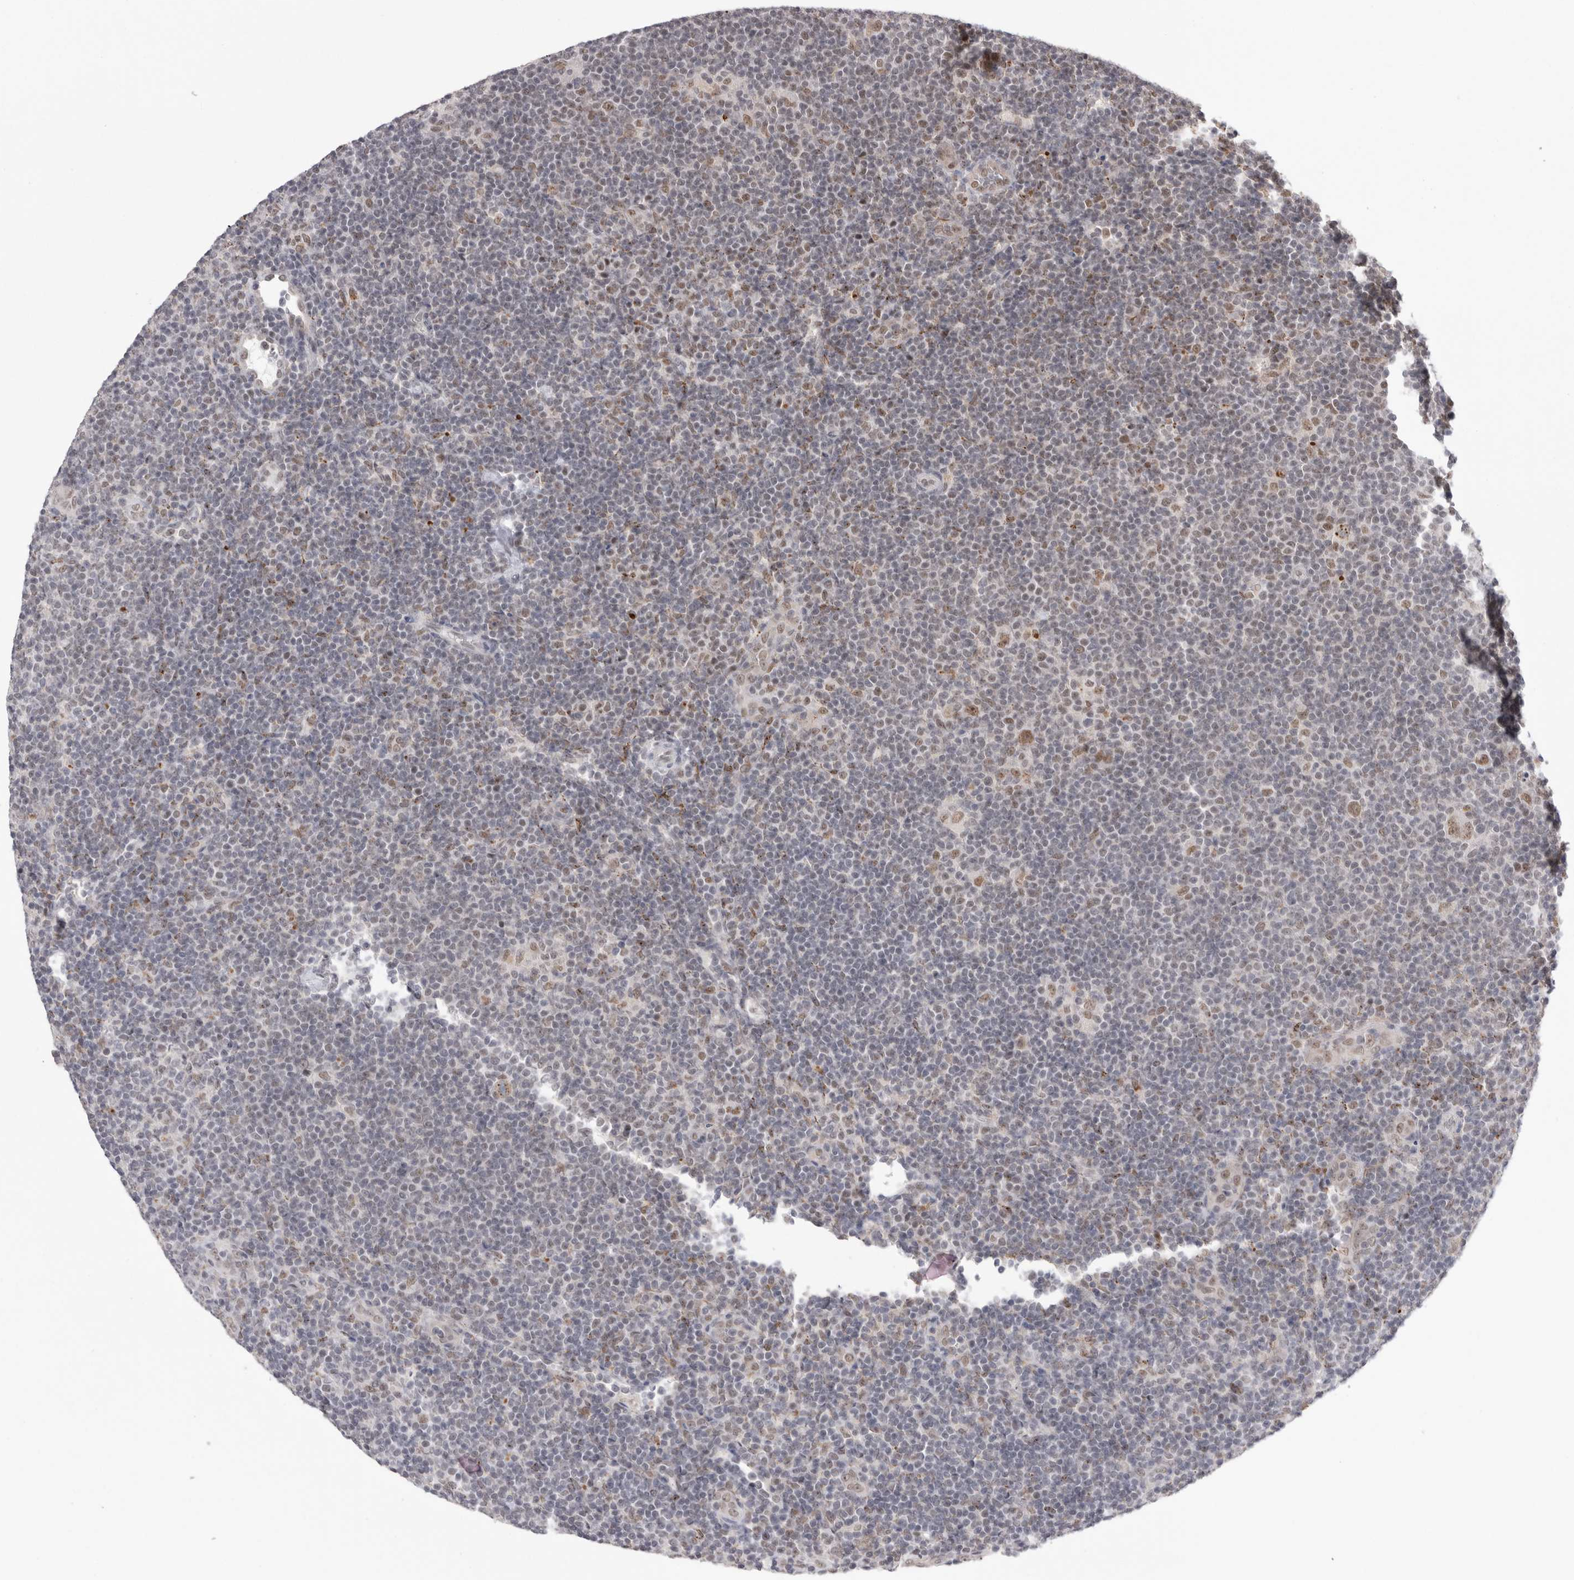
{"staining": {"intensity": "moderate", "quantity": ">75%", "location": "nuclear"}, "tissue": "lymphoma", "cell_type": "Tumor cells", "image_type": "cancer", "snomed": [{"axis": "morphology", "description": "Hodgkin's disease, NOS"}, {"axis": "topography", "description": "Lymph node"}], "caption": "Hodgkin's disease stained for a protein (brown) exhibits moderate nuclear positive expression in about >75% of tumor cells.", "gene": "BCLAF3", "patient": {"sex": "female", "age": 57}}